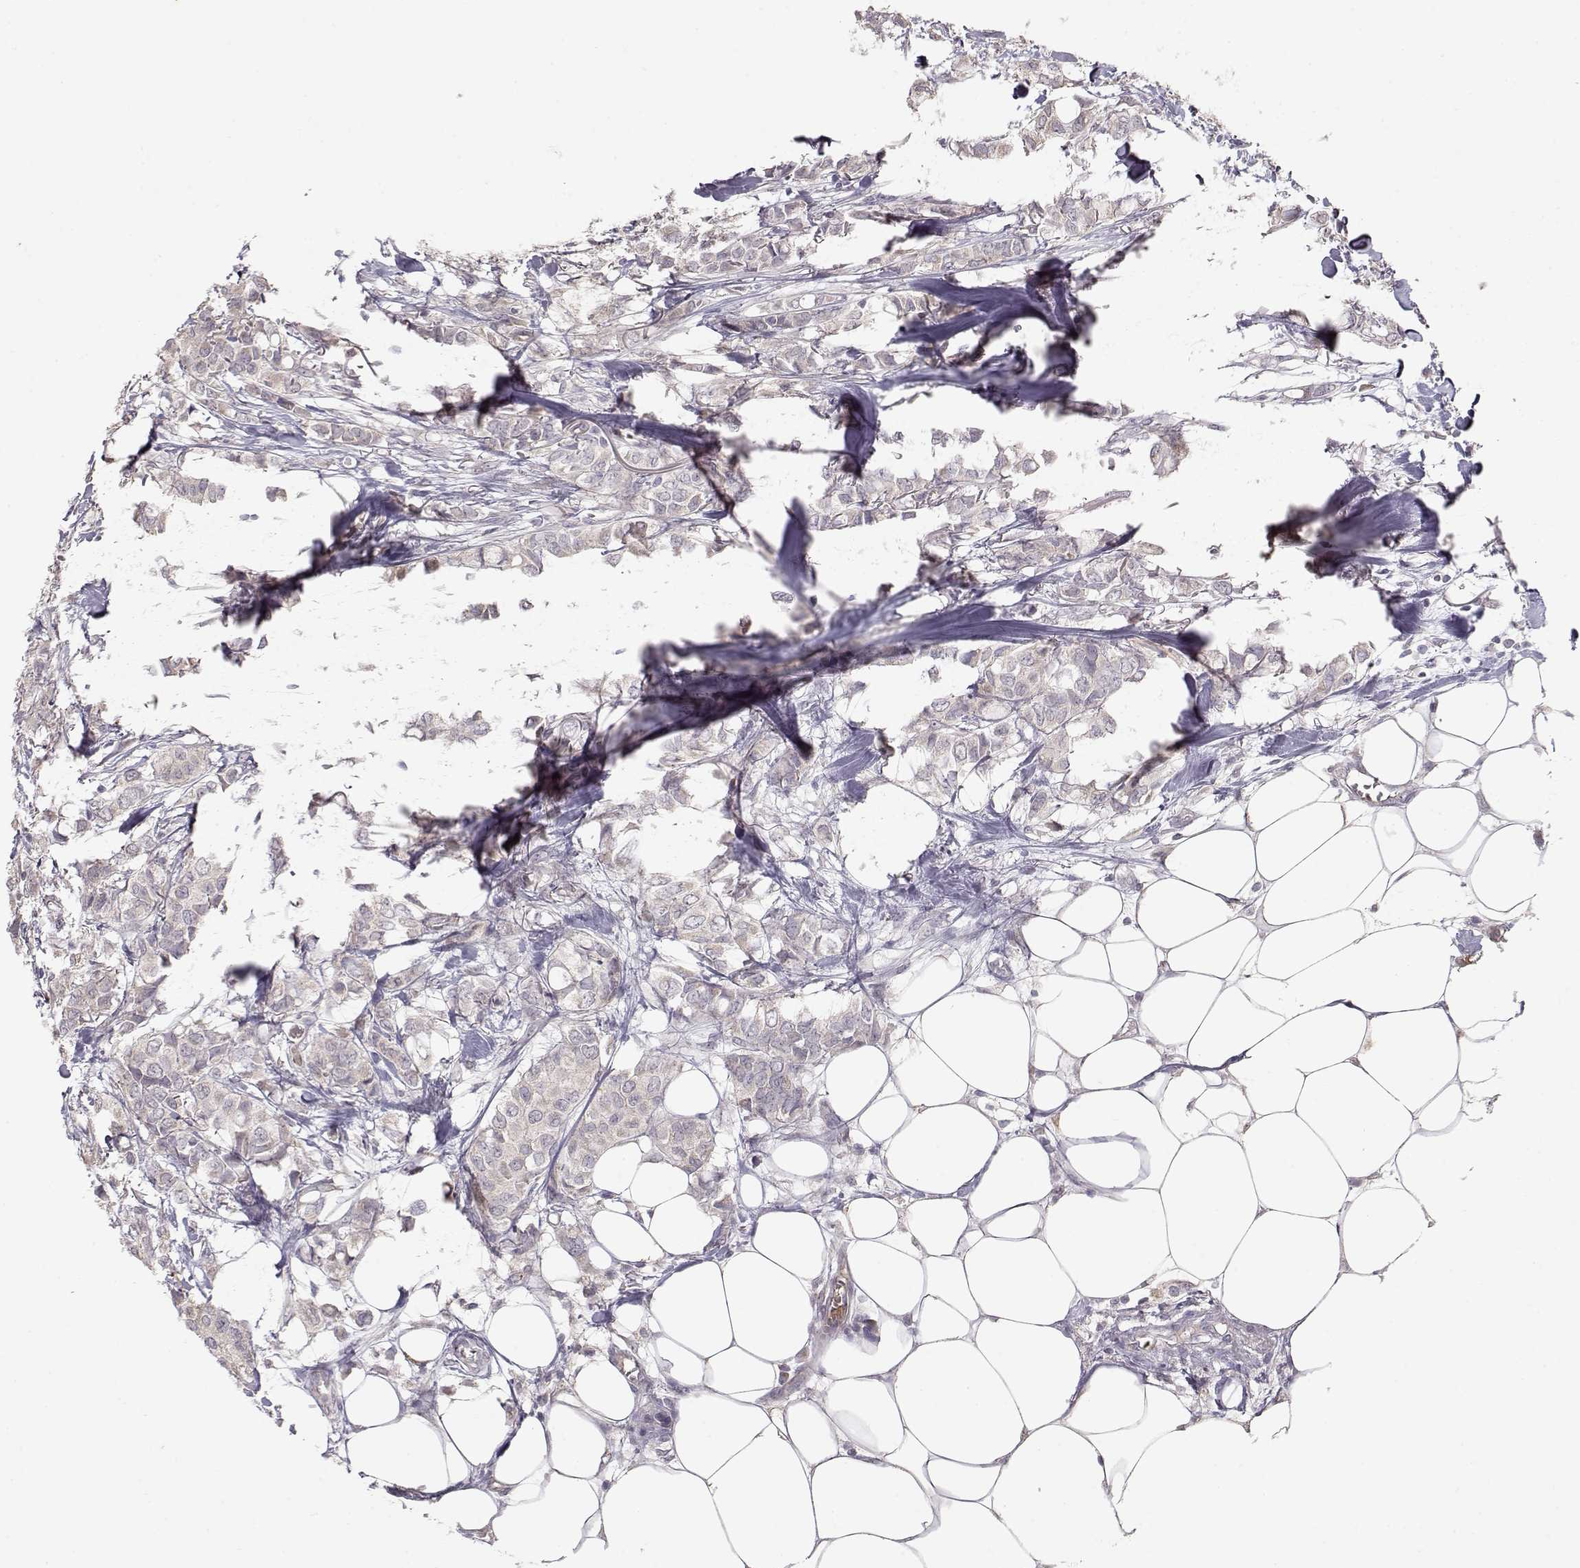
{"staining": {"intensity": "negative", "quantity": "none", "location": "none"}, "tissue": "breast cancer", "cell_type": "Tumor cells", "image_type": "cancer", "snomed": [{"axis": "morphology", "description": "Duct carcinoma"}, {"axis": "topography", "description": "Breast"}], "caption": "DAB (3,3'-diaminobenzidine) immunohistochemical staining of breast cancer (invasive ductal carcinoma) shows no significant expression in tumor cells. The staining was performed using DAB to visualize the protein expression in brown, while the nuclei were stained in blue with hematoxylin (Magnification: 20x).", "gene": "PNMT", "patient": {"sex": "female", "age": 85}}